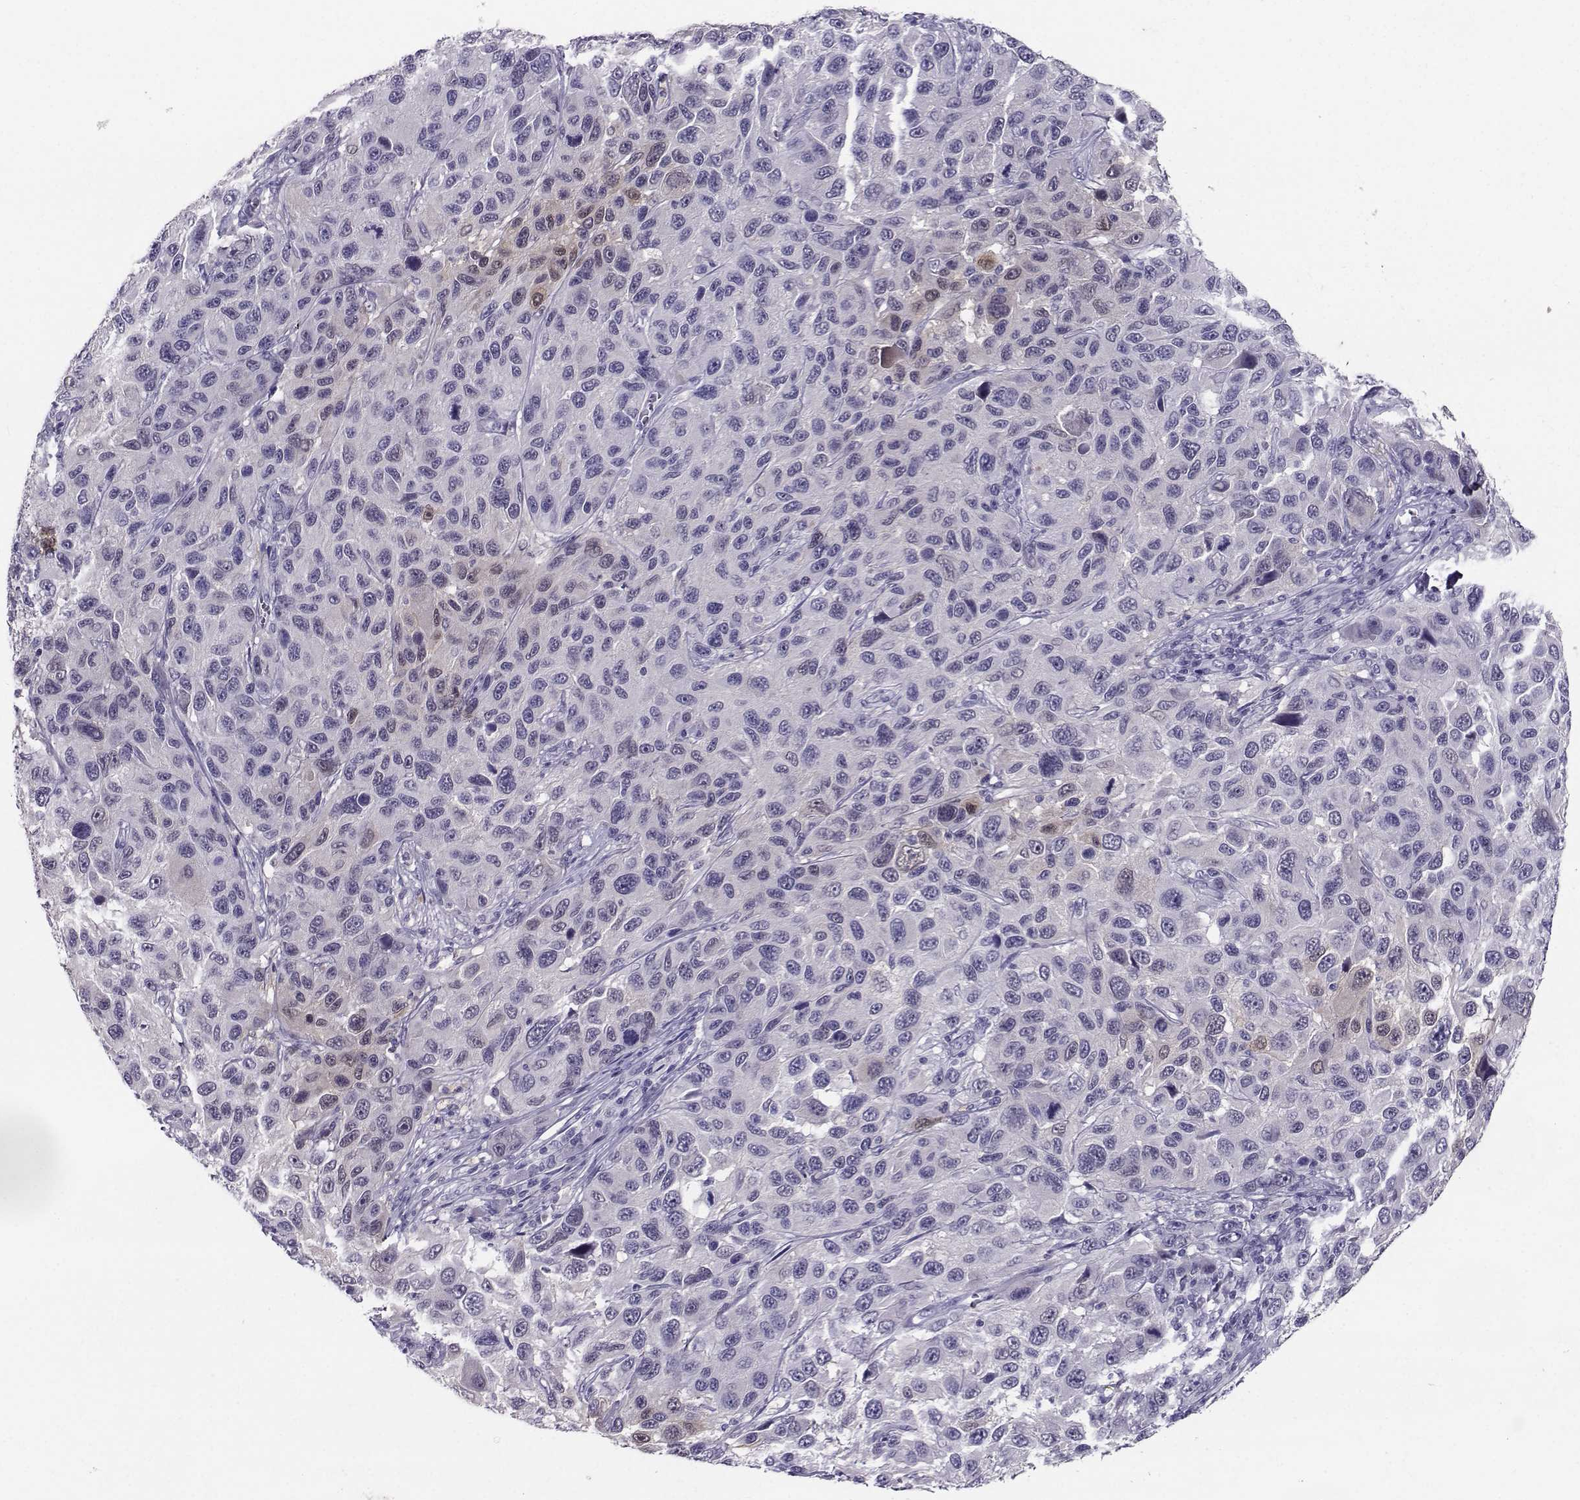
{"staining": {"intensity": "weak", "quantity": "<25%", "location": "cytoplasmic/membranous"}, "tissue": "melanoma", "cell_type": "Tumor cells", "image_type": "cancer", "snomed": [{"axis": "morphology", "description": "Malignant melanoma, NOS"}, {"axis": "topography", "description": "Skin"}], "caption": "Melanoma was stained to show a protein in brown. There is no significant positivity in tumor cells.", "gene": "PGK1", "patient": {"sex": "male", "age": 53}}